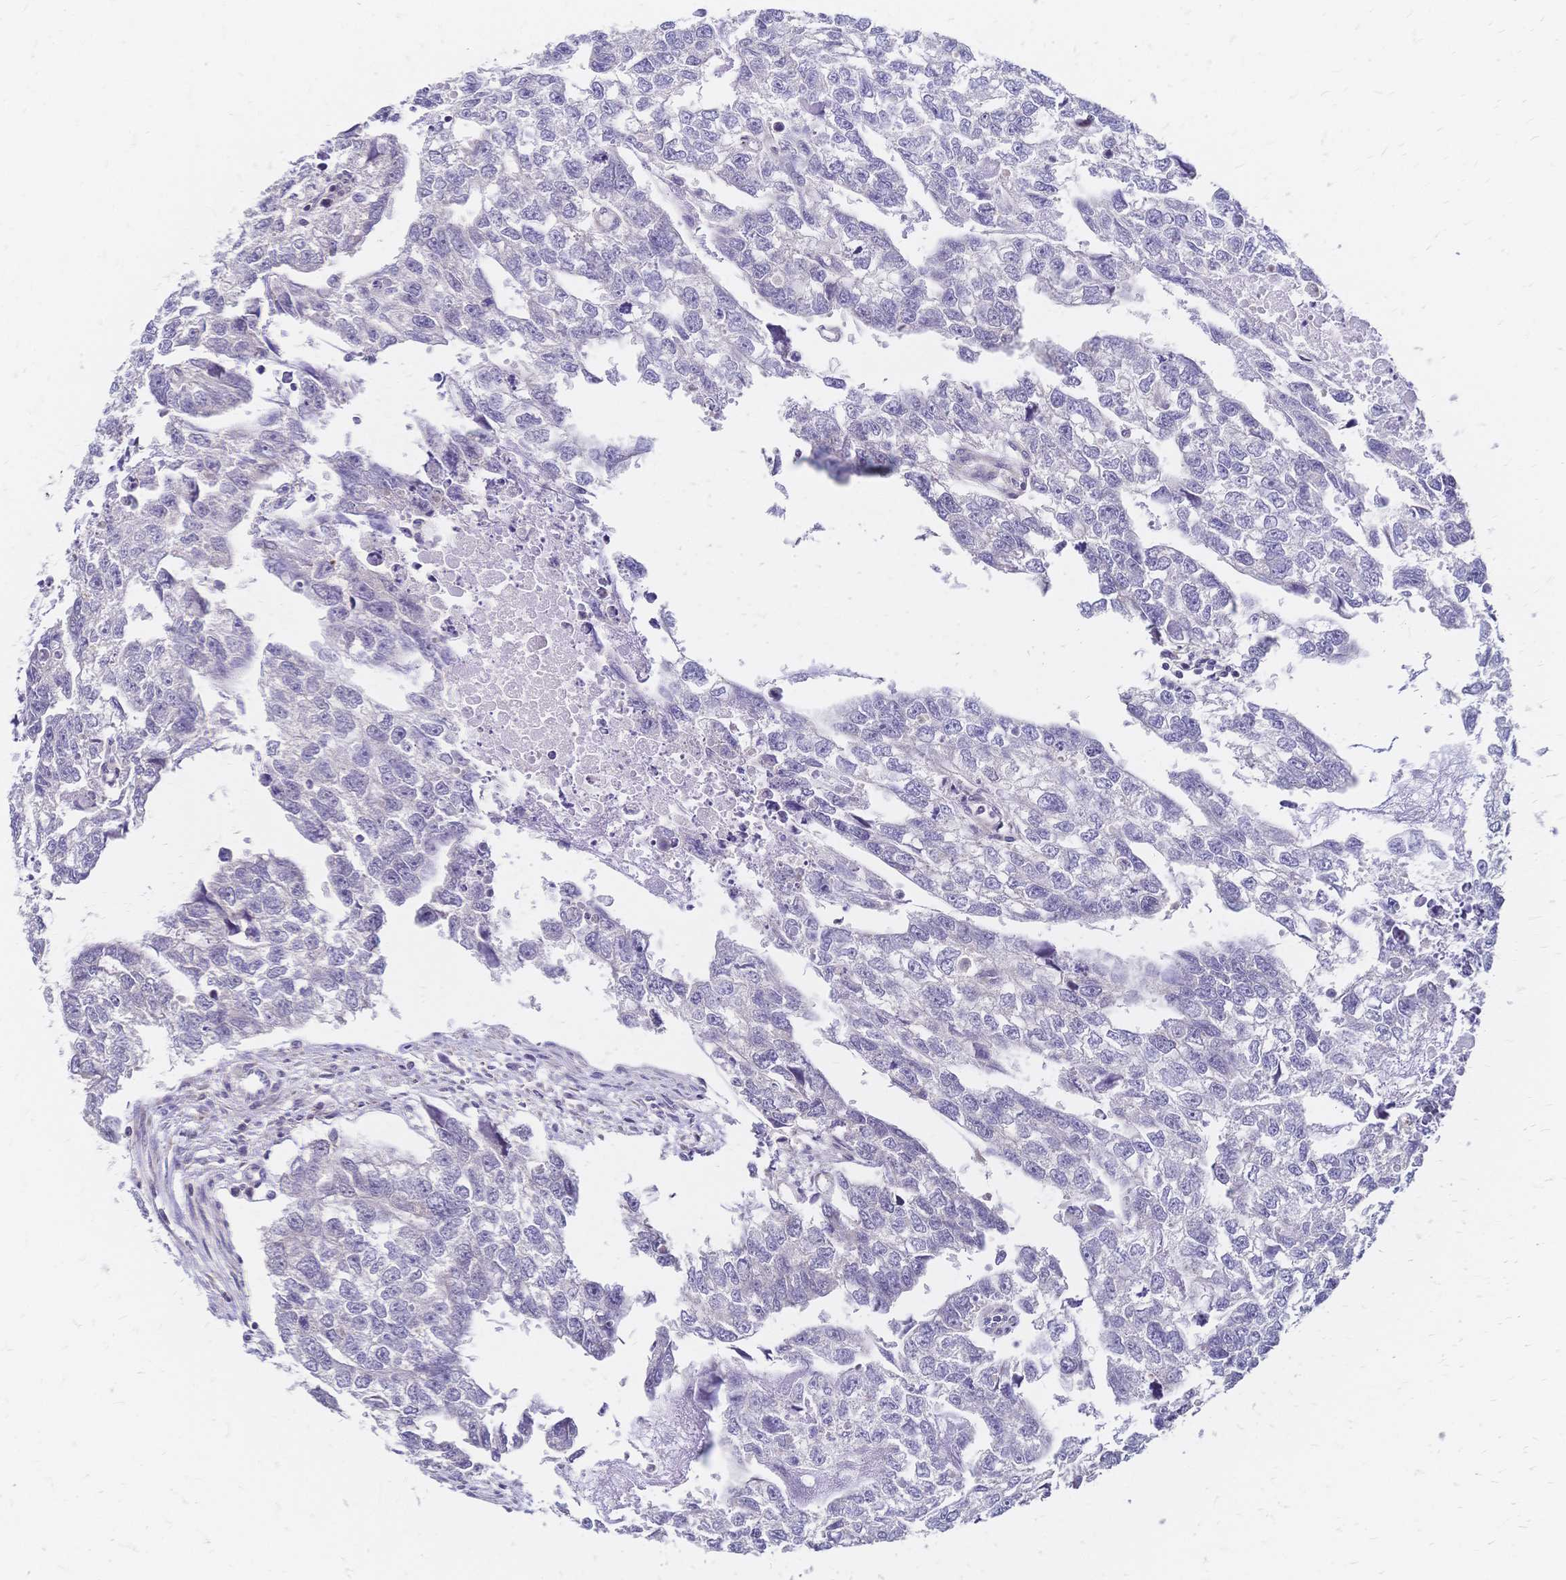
{"staining": {"intensity": "negative", "quantity": "none", "location": "none"}, "tissue": "testis cancer", "cell_type": "Tumor cells", "image_type": "cancer", "snomed": [{"axis": "morphology", "description": "Carcinoma, Embryonal, NOS"}, {"axis": "morphology", "description": "Teratoma, malignant, NOS"}, {"axis": "topography", "description": "Testis"}], "caption": "Testis malignant teratoma stained for a protein using immunohistochemistry (IHC) demonstrates no positivity tumor cells.", "gene": "CBX7", "patient": {"sex": "male", "age": 44}}